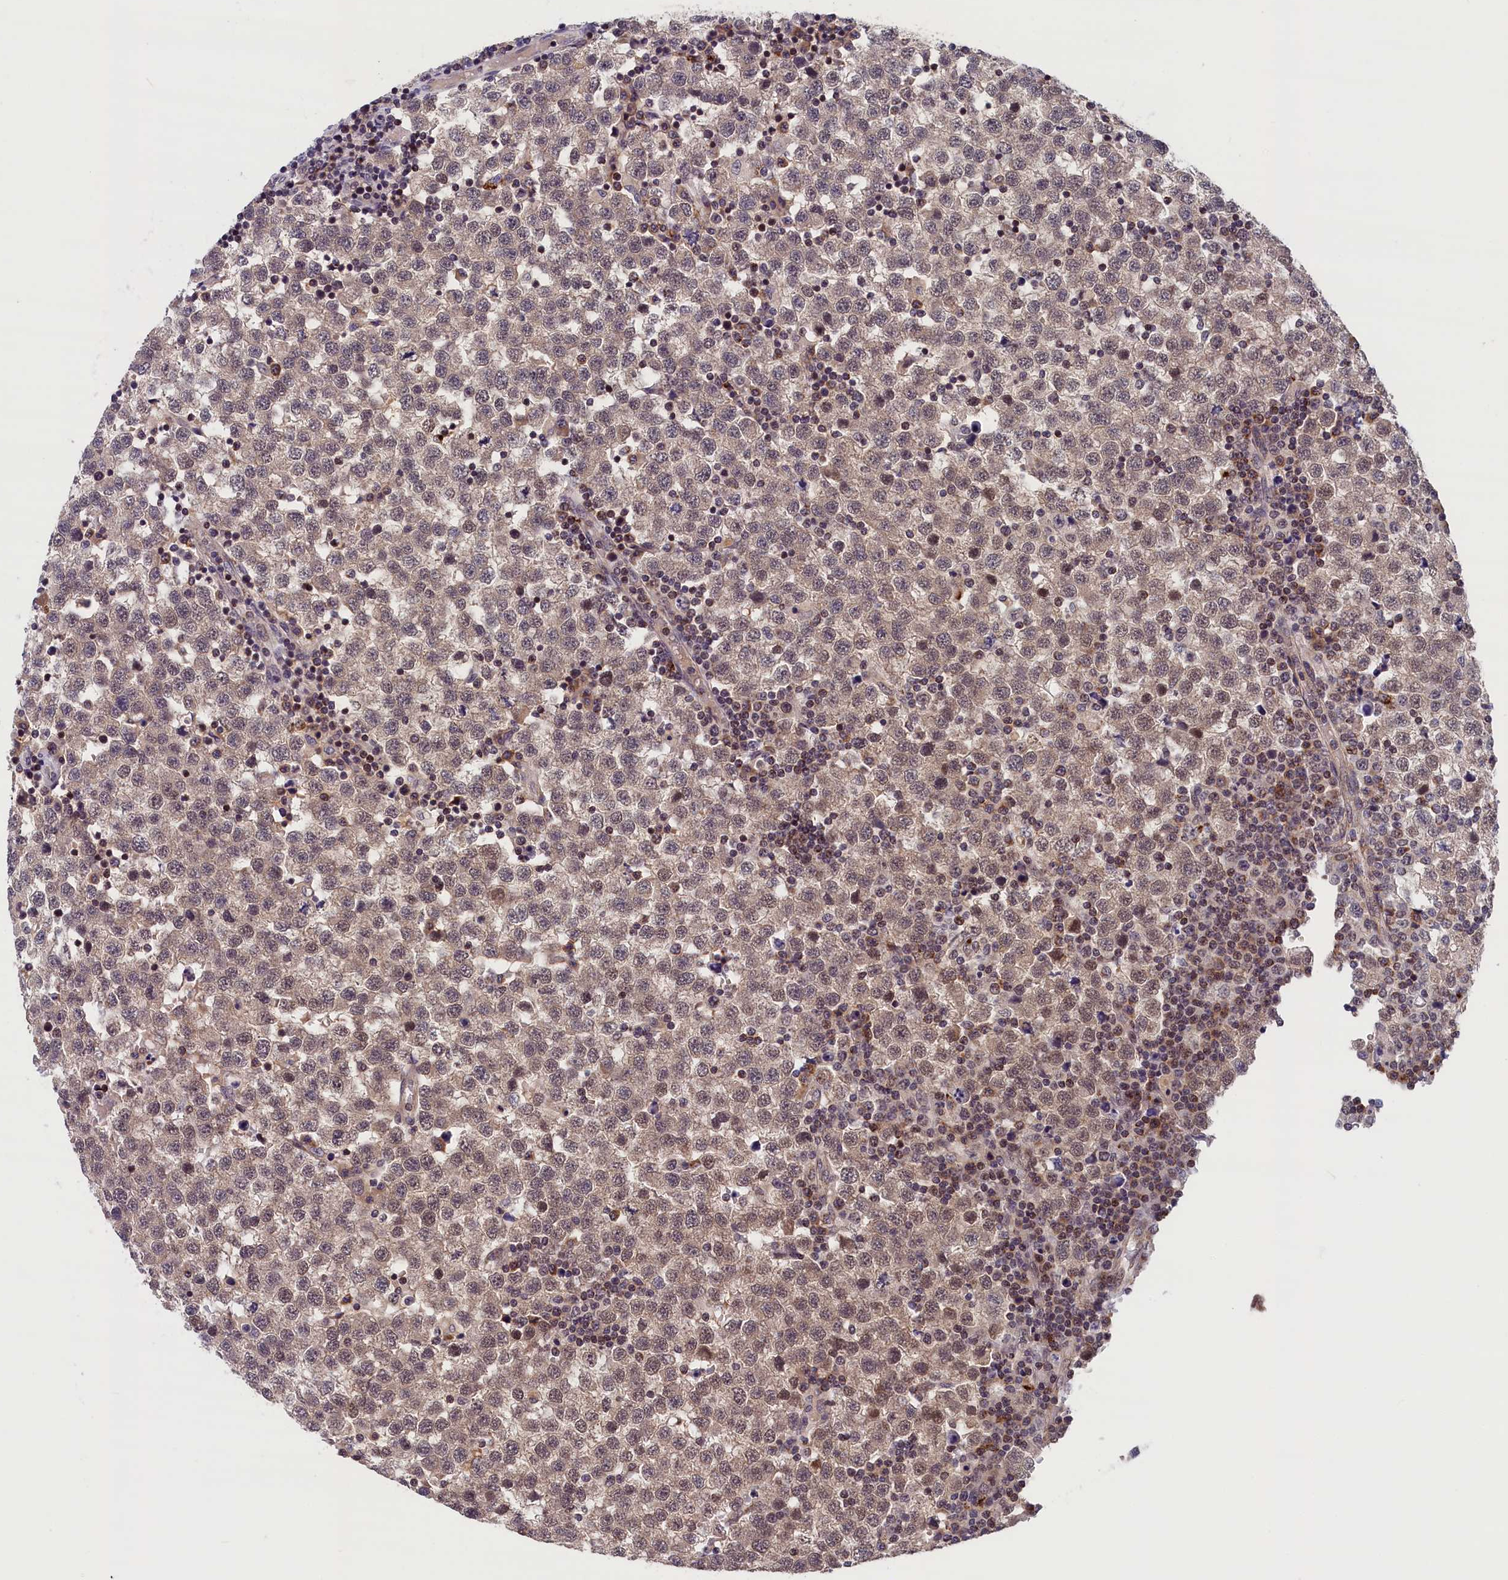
{"staining": {"intensity": "weak", "quantity": "25%-75%", "location": "cytoplasmic/membranous,nuclear"}, "tissue": "testis cancer", "cell_type": "Tumor cells", "image_type": "cancer", "snomed": [{"axis": "morphology", "description": "Seminoma, NOS"}, {"axis": "topography", "description": "Testis"}], "caption": "There is low levels of weak cytoplasmic/membranous and nuclear positivity in tumor cells of testis seminoma, as demonstrated by immunohistochemical staining (brown color).", "gene": "KCNK6", "patient": {"sex": "male", "age": 34}}